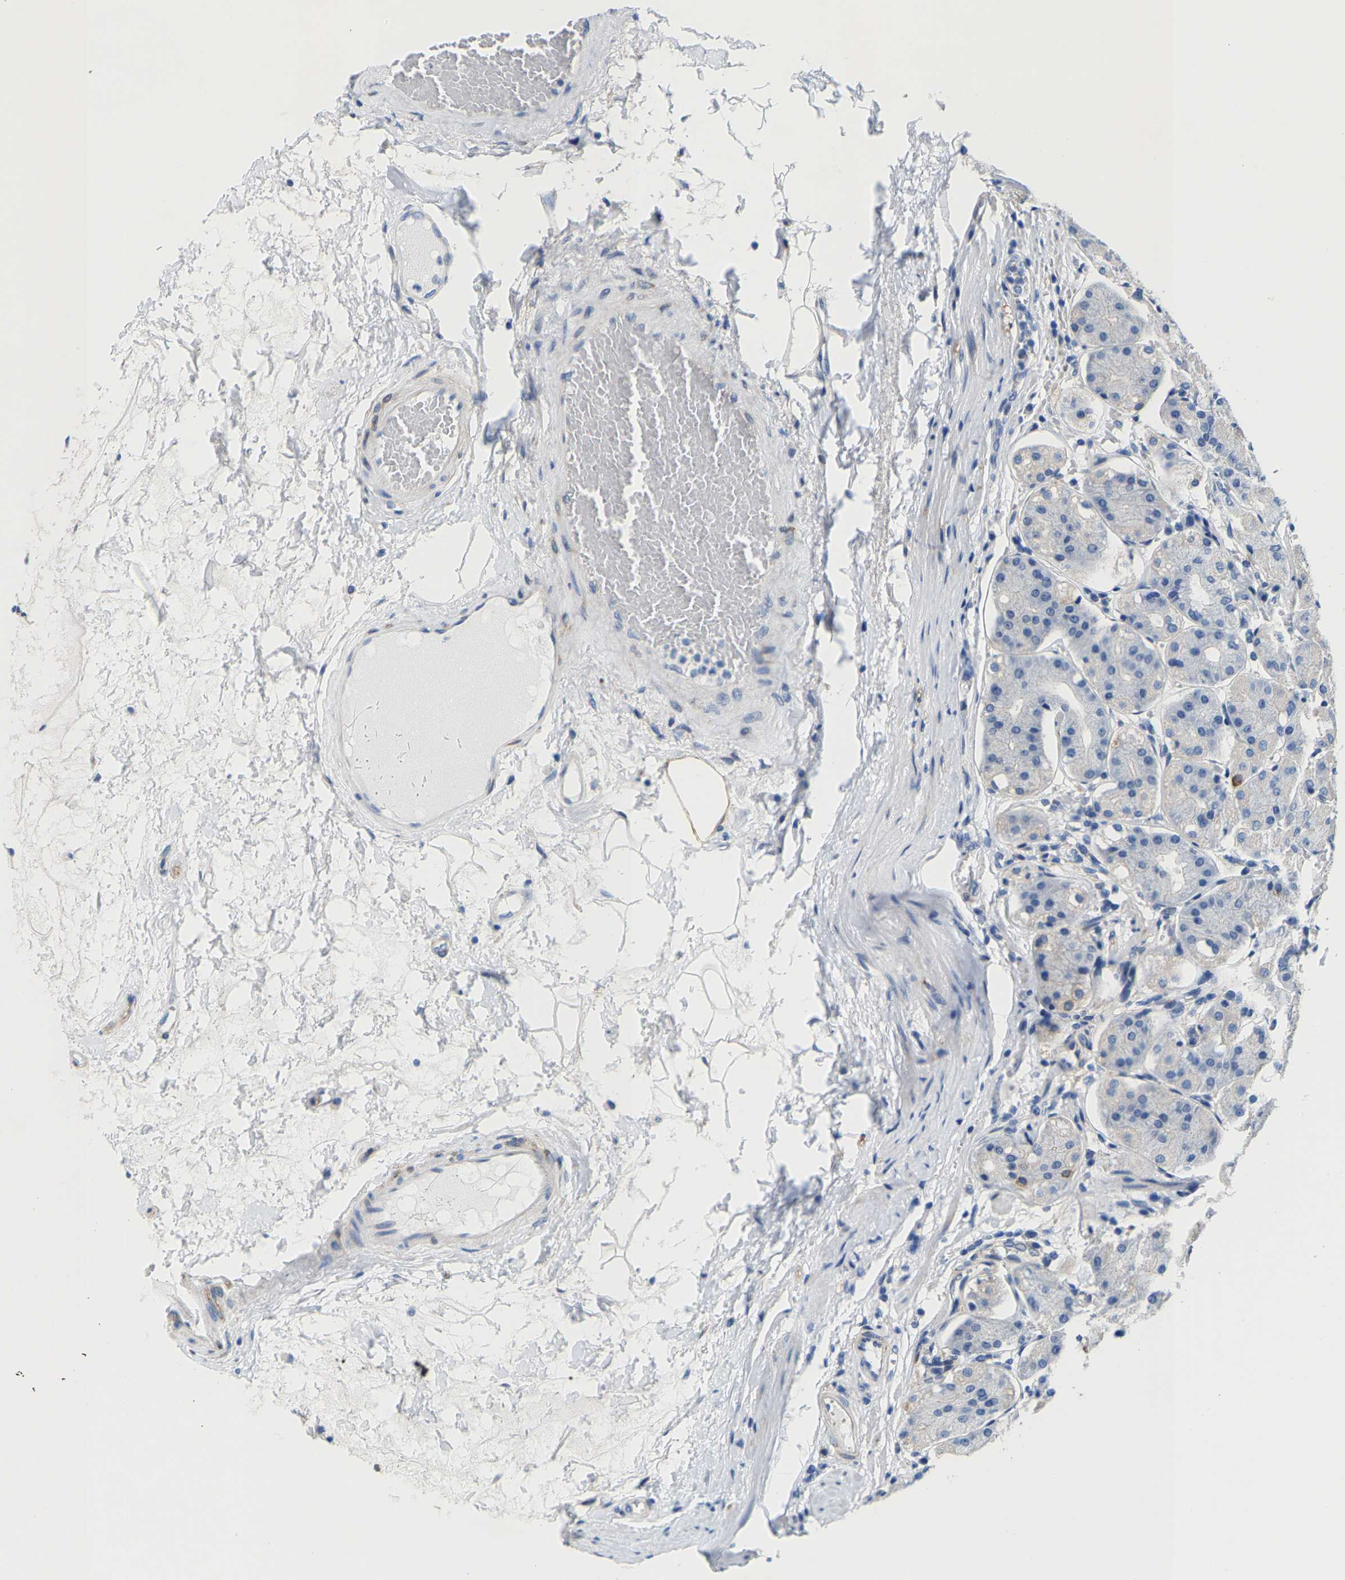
{"staining": {"intensity": "weak", "quantity": "<25%", "location": "cytoplasmic/membranous"}, "tissue": "stomach", "cell_type": "Glandular cells", "image_type": "normal", "snomed": [{"axis": "morphology", "description": "Normal tissue, NOS"}, {"axis": "topography", "description": "Stomach"}, {"axis": "topography", "description": "Stomach, lower"}], "caption": "The micrograph displays no significant expression in glandular cells of stomach.", "gene": "DSCAM", "patient": {"sex": "female", "age": 56}}